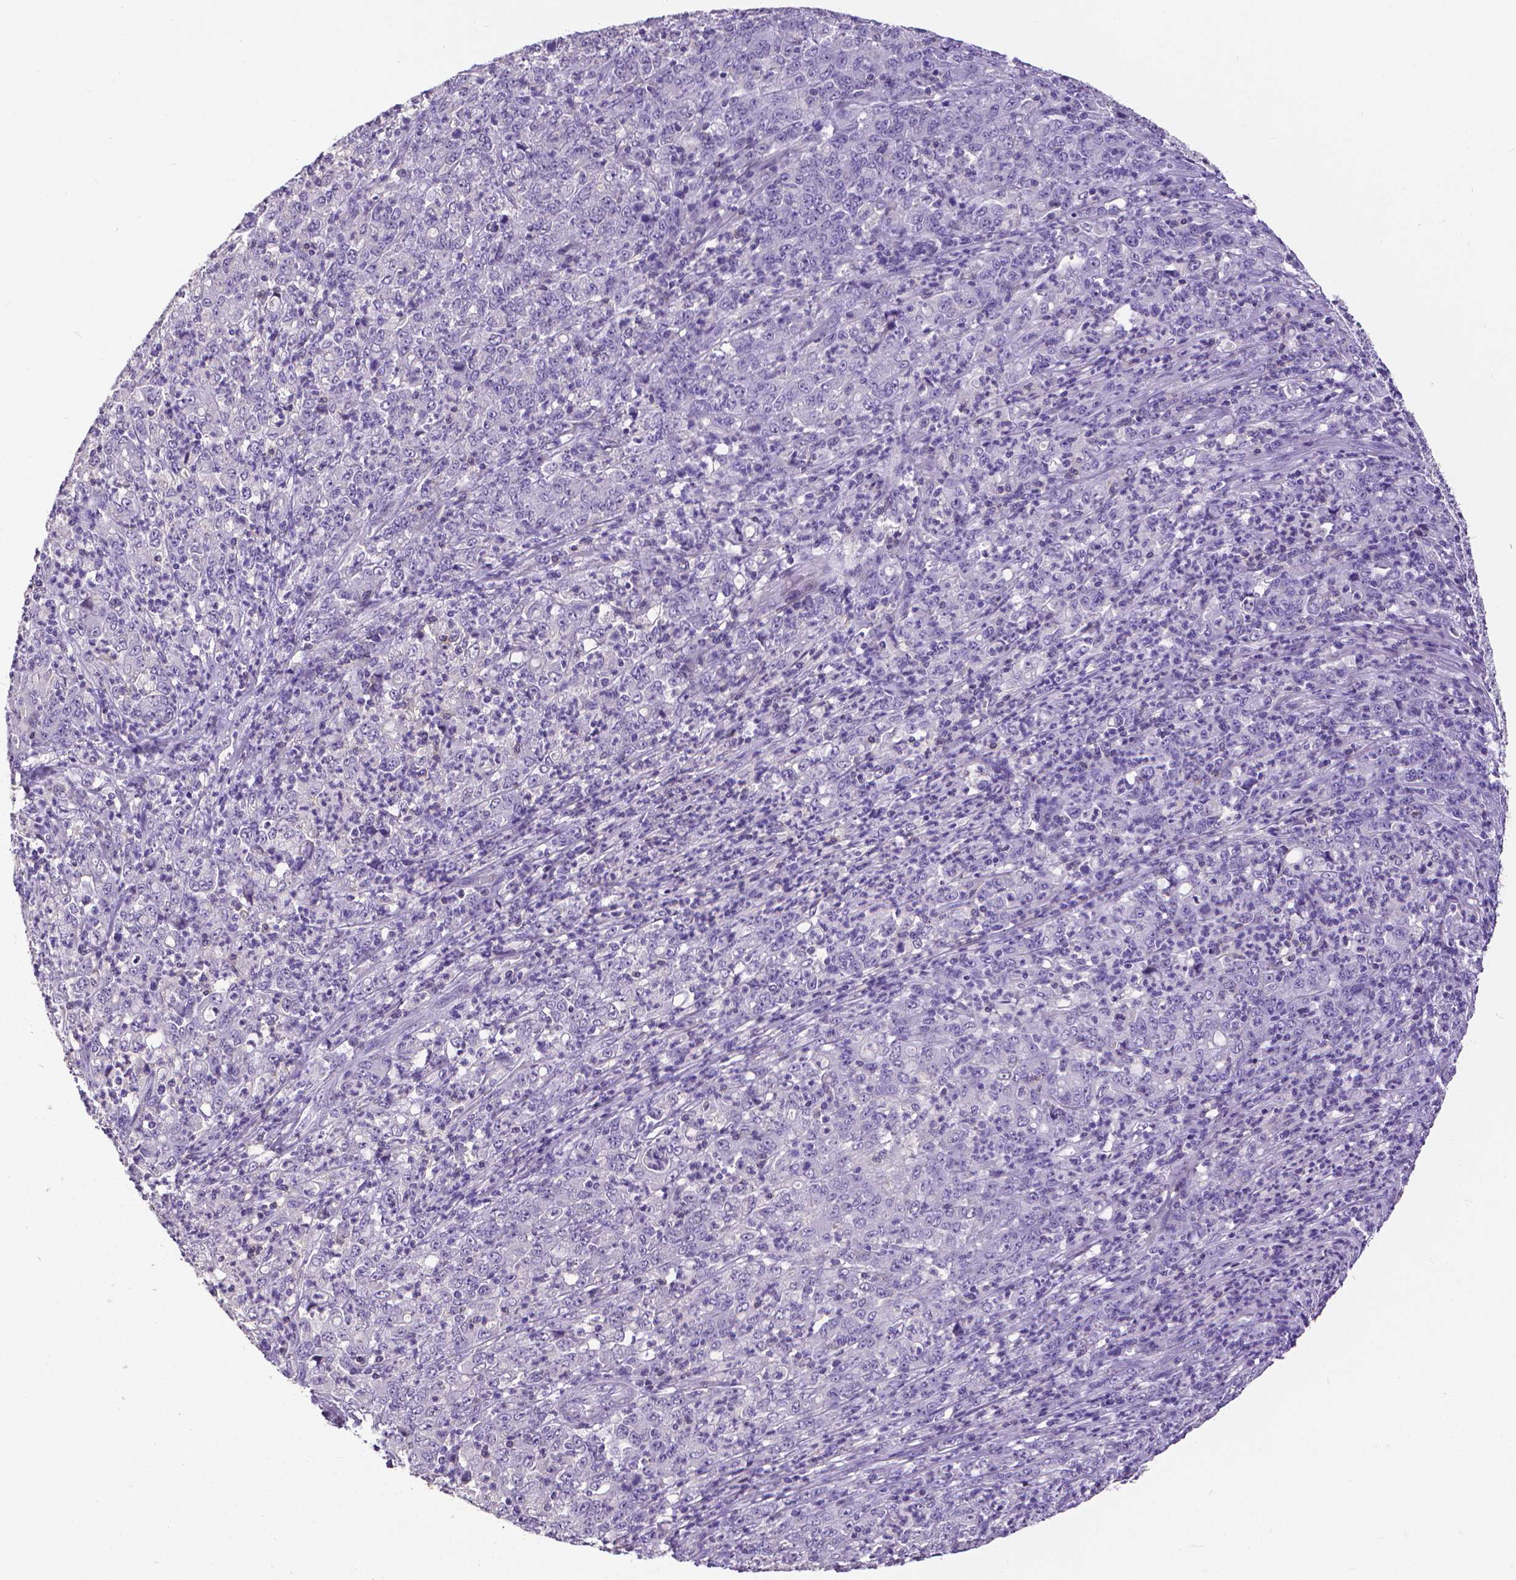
{"staining": {"intensity": "negative", "quantity": "none", "location": "none"}, "tissue": "stomach cancer", "cell_type": "Tumor cells", "image_type": "cancer", "snomed": [{"axis": "morphology", "description": "Adenocarcinoma, NOS"}, {"axis": "topography", "description": "Stomach, lower"}], "caption": "Micrograph shows no protein expression in tumor cells of stomach cancer (adenocarcinoma) tissue. (DAB immunohistochemistry visualized using brightfield microscopy, high magnification).", "gene": "CD4", "patient": {"sex": "female", "age": 71}}